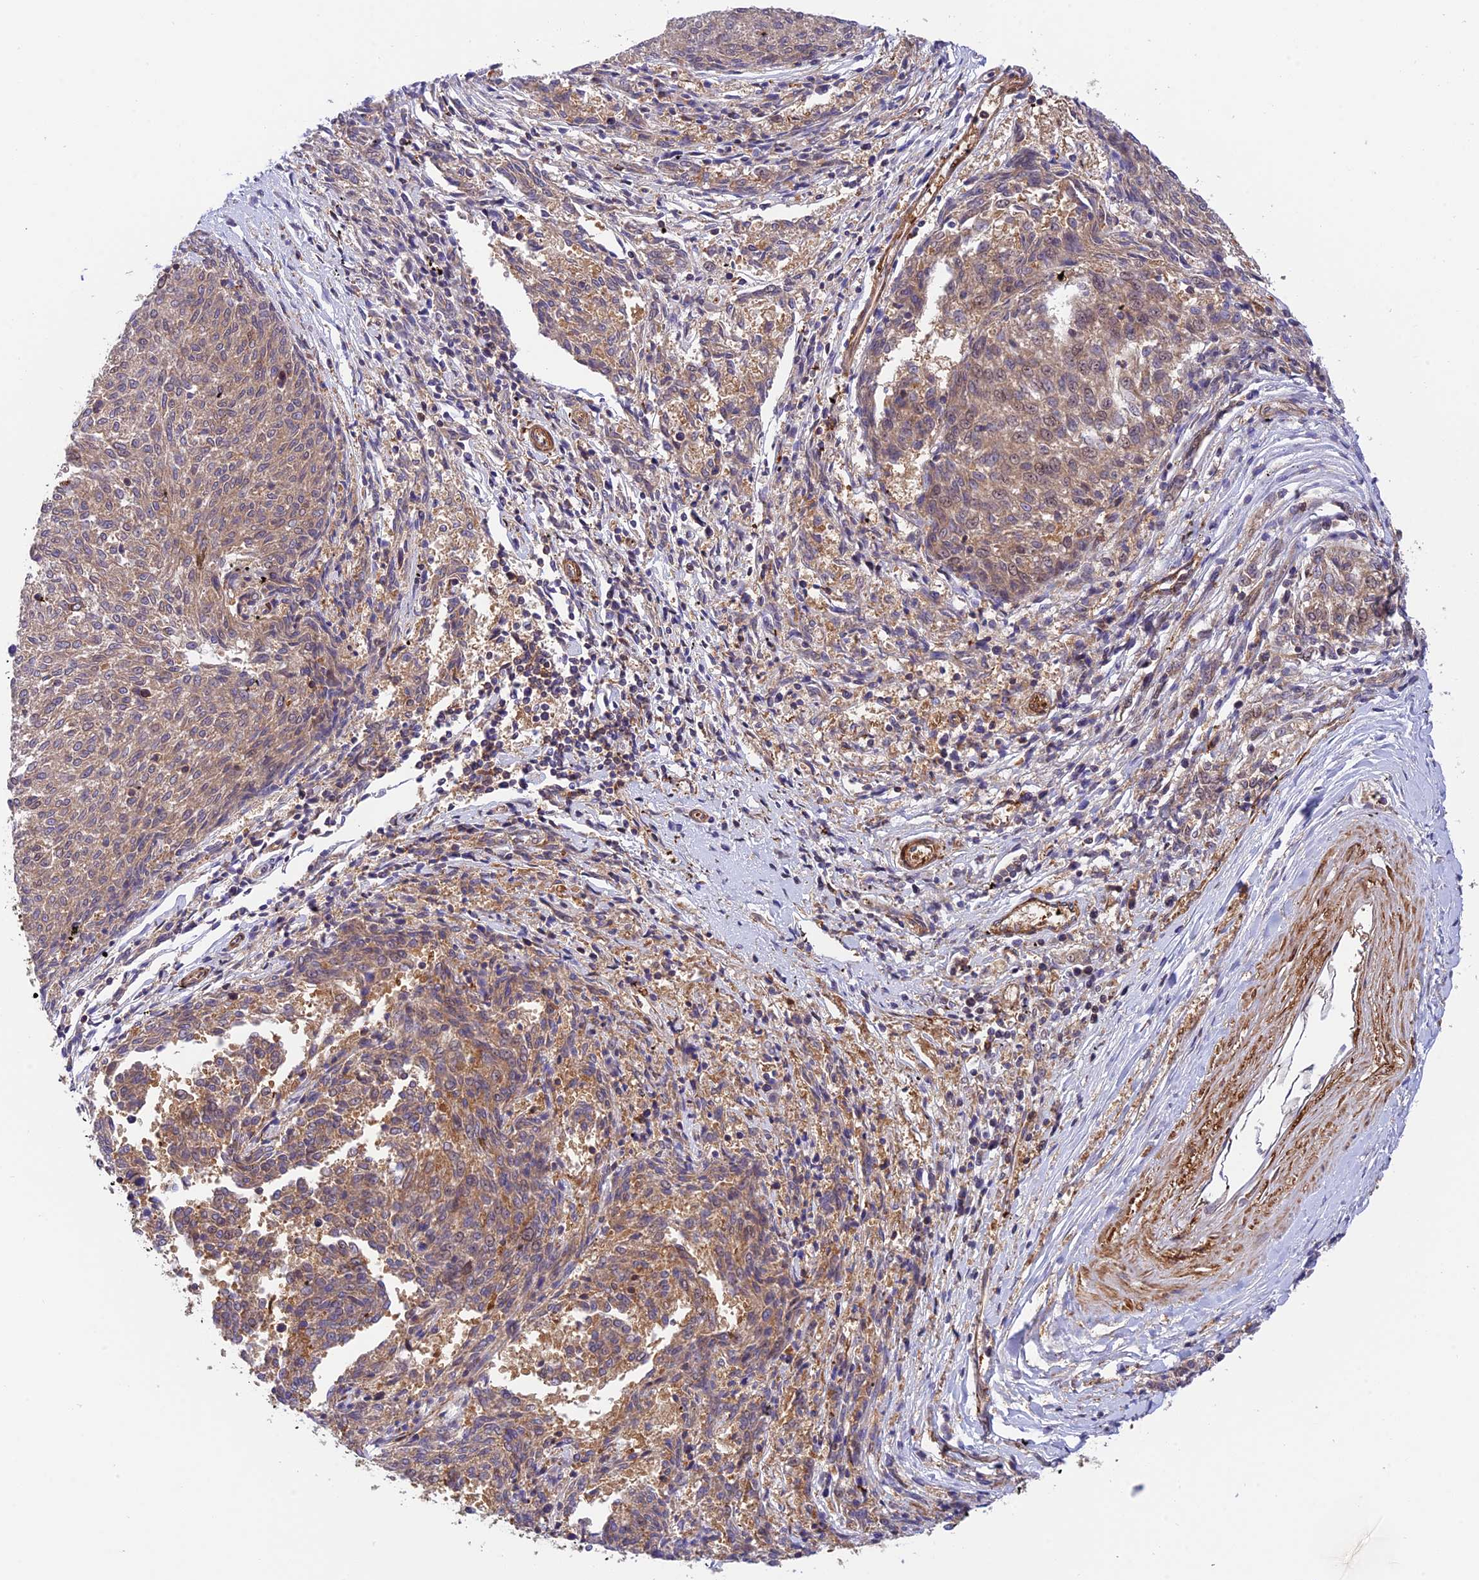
{"staining": {"intensity": "moderate", "quantity": ">75%", "location": "cytoplasmic/membranous"}, "tissue": "melanoma", "cell_type": "Tumor cells", "image_type": "cancer", "snomed": [{"axis": "morphology", "description": "Malignant melanoma, NOS"}, {"axis": "topography", "description": "Skin"}], "caption": "An IHC photomicrograph of neoplastic tissue is shown. Protein staining in brown labels moderate cytoplasmic/membranous positivity in melanoma within tumor cells. The protein is shown in brown color, while the nuclei are stained blue.", "gene": "EVI5L", "patient": {"sex": "female", "age": 72}}